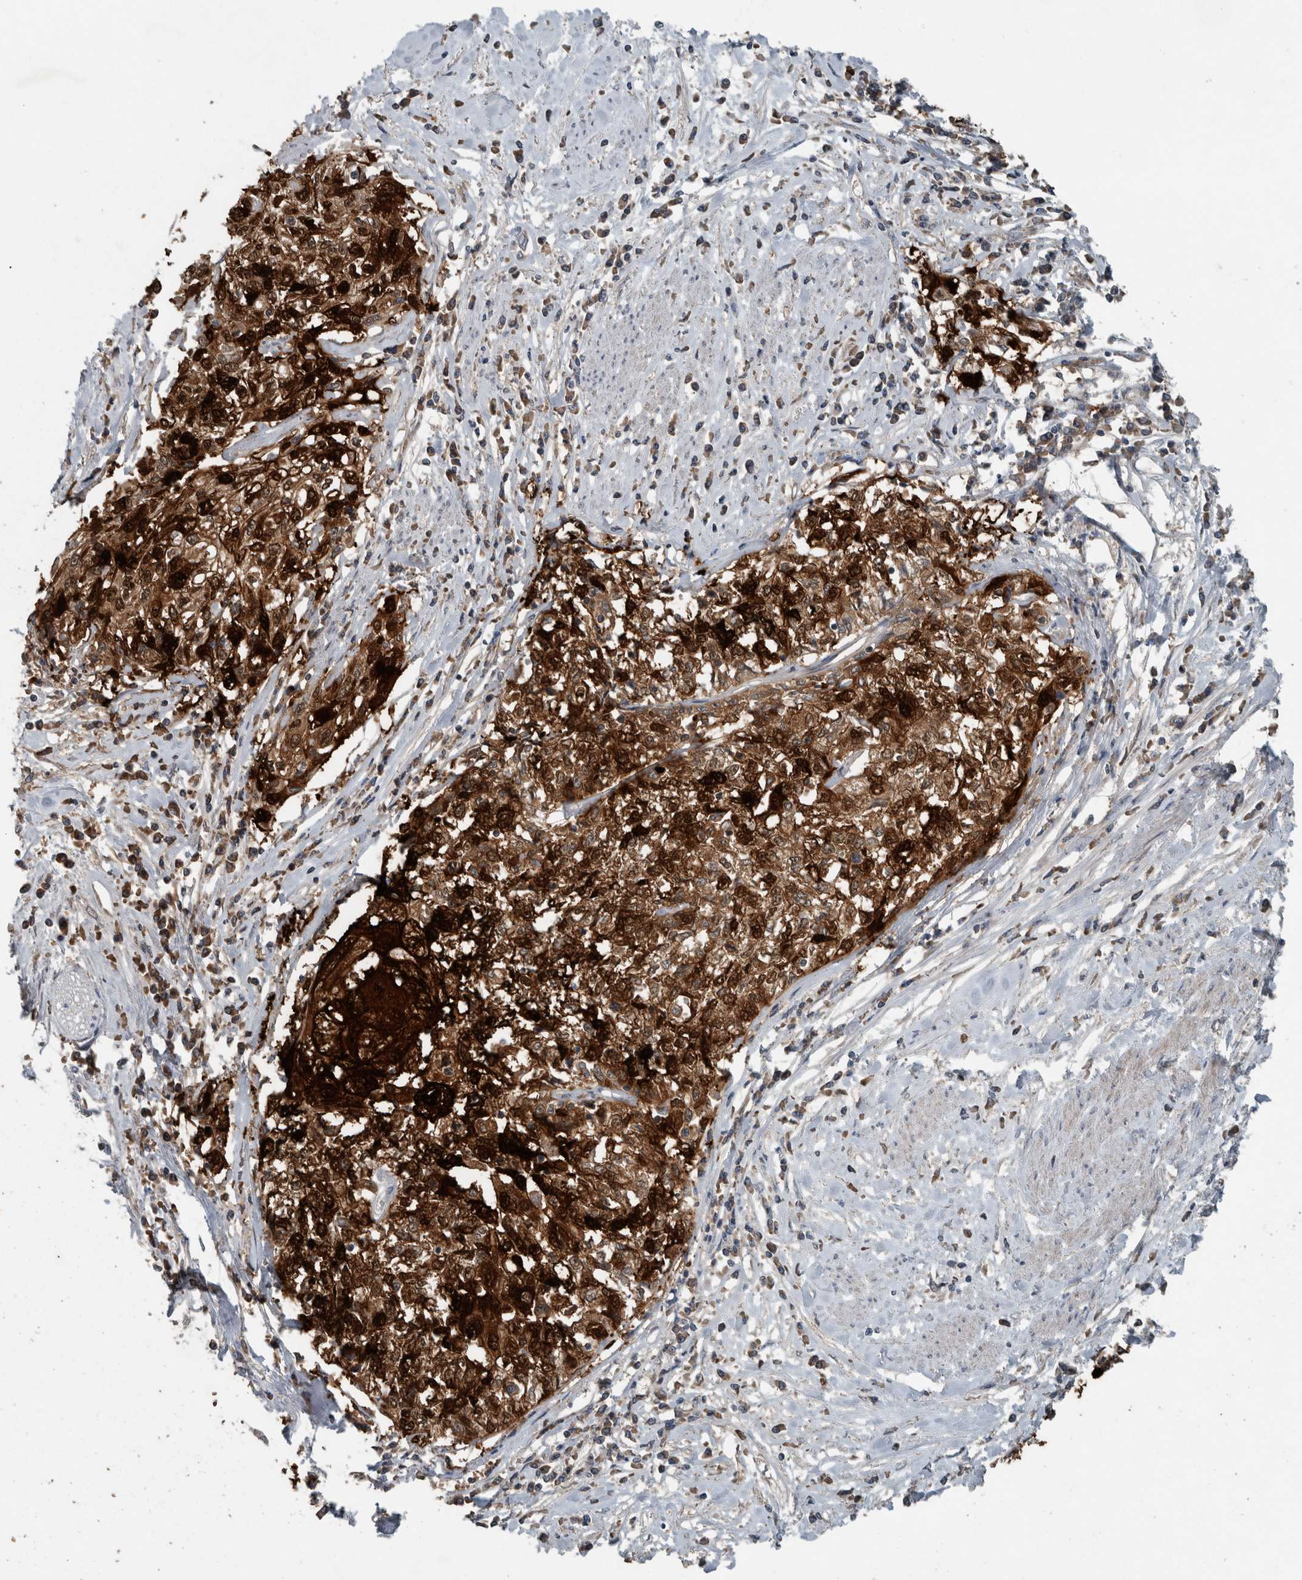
{"staining": {"intensity": "strong", "quantity": ">75%", "location": "cytoplasmic/membranous,nuclear"}, "tissue": "cervical cancer", "cell_type": "Tumor cells", "image_type": "cancer", "snomed": [{"axis": "morphology", "description": "Squamous cell carcinoma, NOS"}, {"axis": "topography", "description": "Cervix"}], "caption": "Immunohistochemical staining of squamous cell carcinoma (cervical) exhibits strong cytoplasmic/membranous and nuclear protein staining in about >75% of tumor cells.", "gene": "KNTC1", "patient": {"sex": "female", "age": 57}}